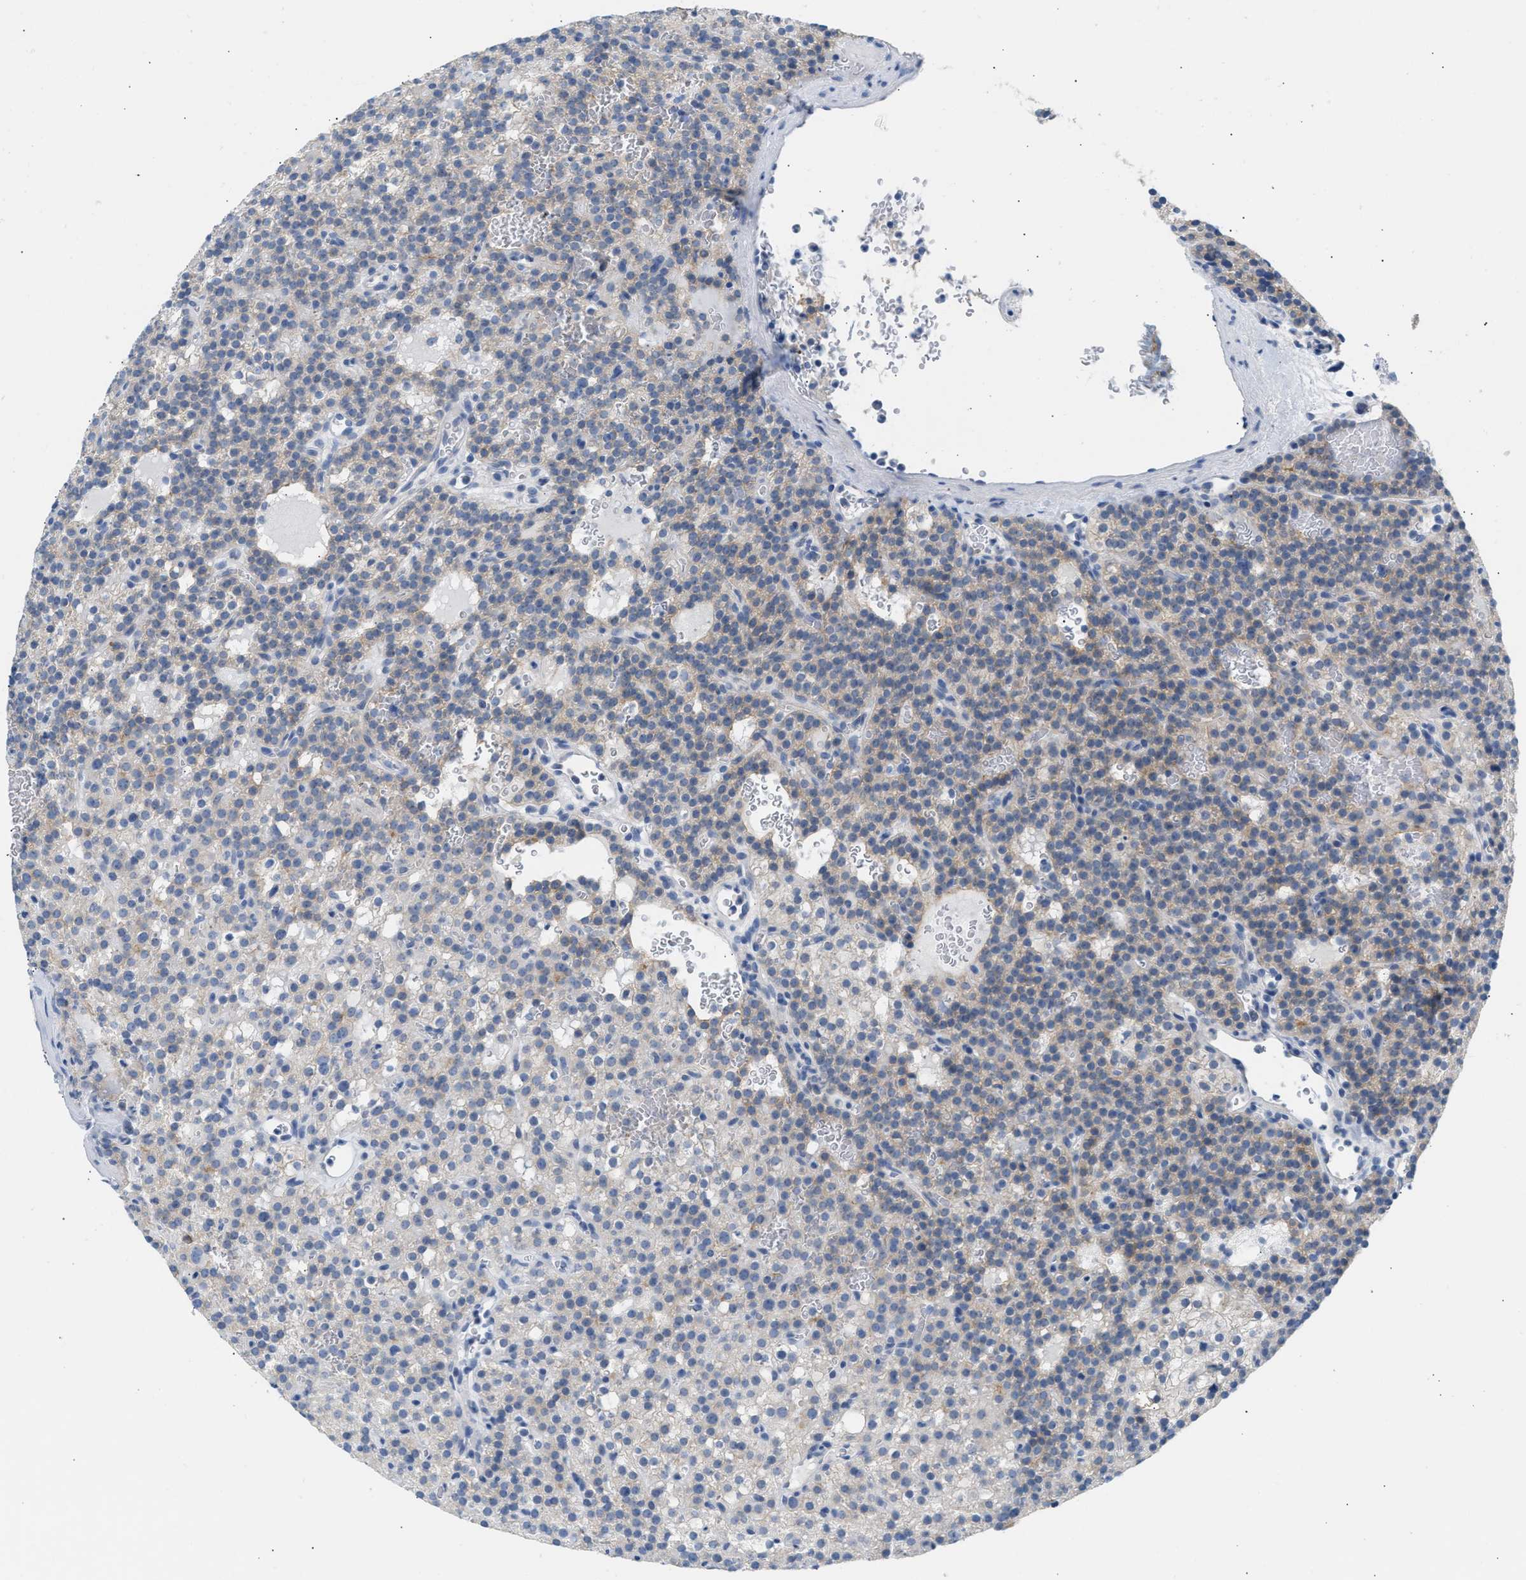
{"staining": {"intensity": "weak", "quantity": "25%-75%", "location": "cytoplasmic/membranous"}, "tissue": "parathyroid gland", "cell_type": "Glandular cells", "image_type": "normal", "snomed": [{"axis": "morphology", "description": "Normal tissue, NOS"}, {"axis": "morphology", "description": "Adenoma, NOS"}, {"axis": "topography", "description": "Parathyroid gland"}], "caption": "IHC (DAB (3,3'-diaminobenzidine)) staining of benign human parathyroid gland exhibits weak cytoplasmic/membranous protein expression in approximately 25%-75% of glandular cells.", "gene": "ERBB2", "patient": {"sex": "female", "age": 74}}